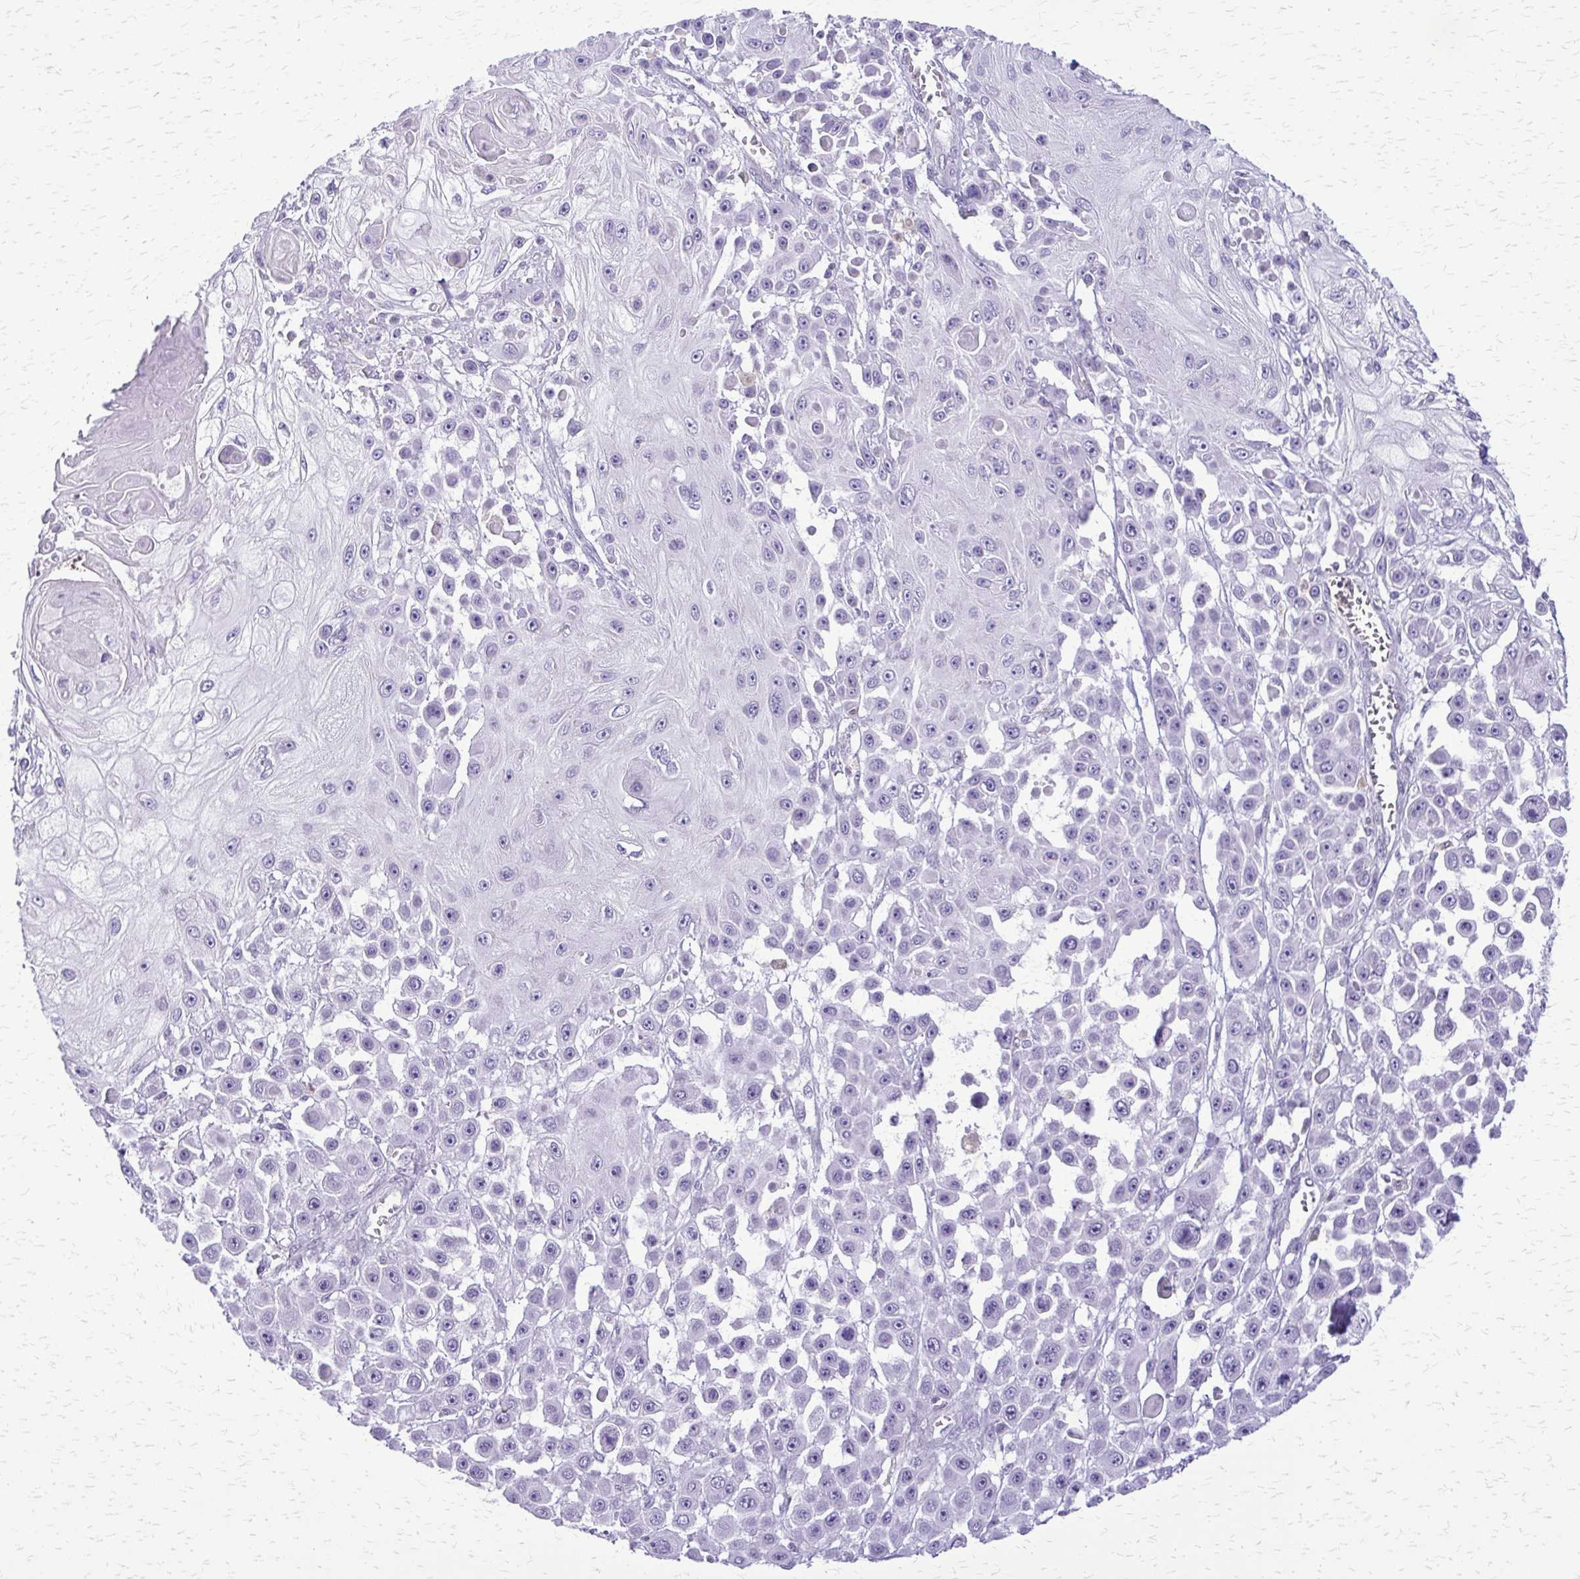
{"staining": {"intensity": "negative", "quantity": "none", "location": "none"}, "tissue": "skin cancer", "cell_type": "Tumor cells", "image_type": "cancer", "snomed": [{"axis": "morphology", "description": "Squamous cell carcinoma, NOS"}, {"axis": "topography", "description": "Skin"}], "caption": "Tumor cells are negative for brown protein staining in skin cancer (squamous cell carcinoma).", "gene": "GLRX", "patient": {"sex": "male", "age": 67}}